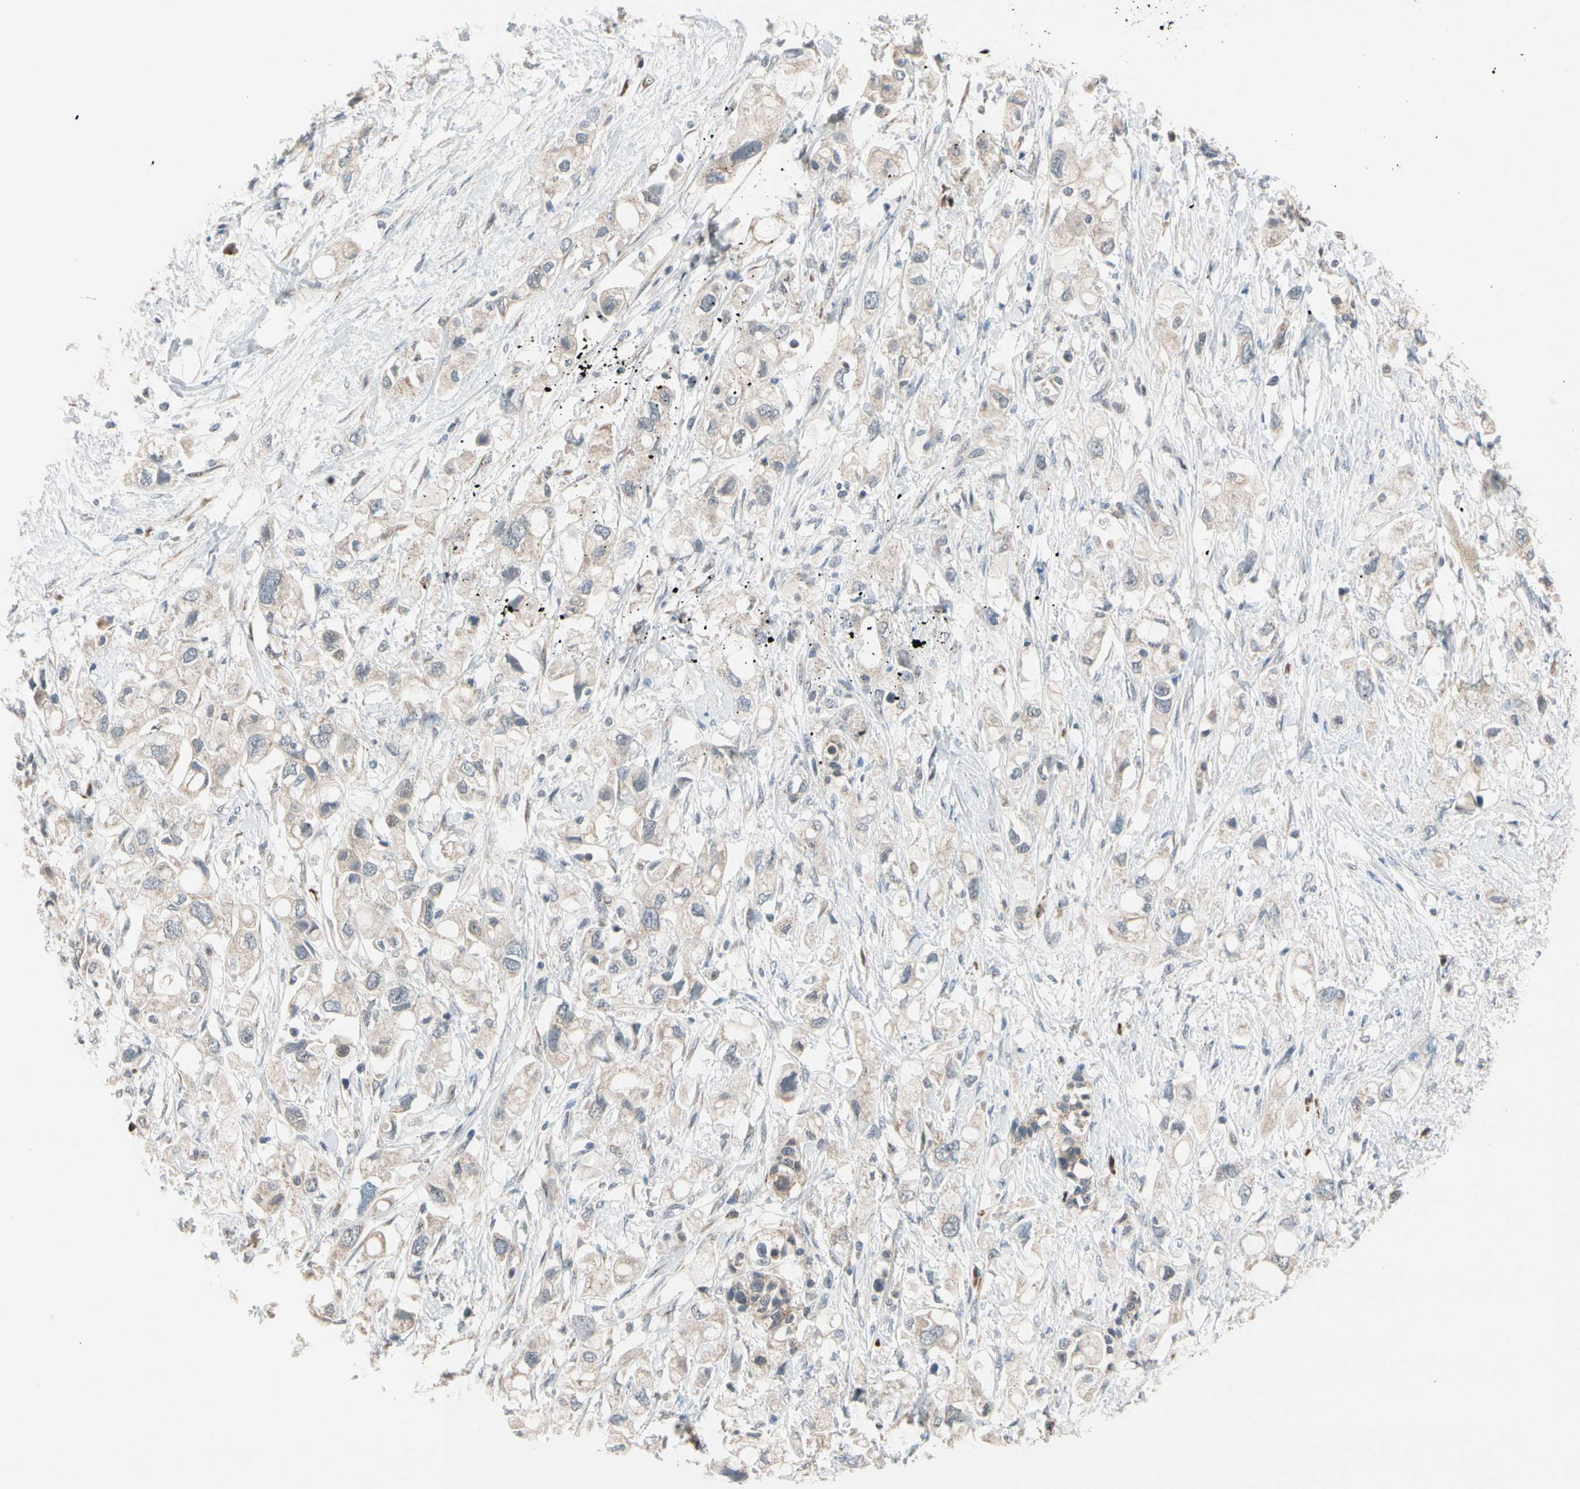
{"staining": {"intensity": "weak", "quantity": ">75%", "location": "cytoplasmic/membranous"}, "tissue": "pancreatic cancer", "cell_type": "Tumor cells", "image_type": "cancer", "snomed": [{"axis": "morphology", "description": "Adenocarcinoma, NOS"}, {"axis": "topography", "description": "Pancreas"}], "caption": "High-power microscopy captured an IHC image of pancreatic adenocarcinoma, revealing weak cytoplasmic/membranous expression in about >75% of tumor cells.", "gene": "MARK1", "patient": {"sex": "female", "age": 56}}